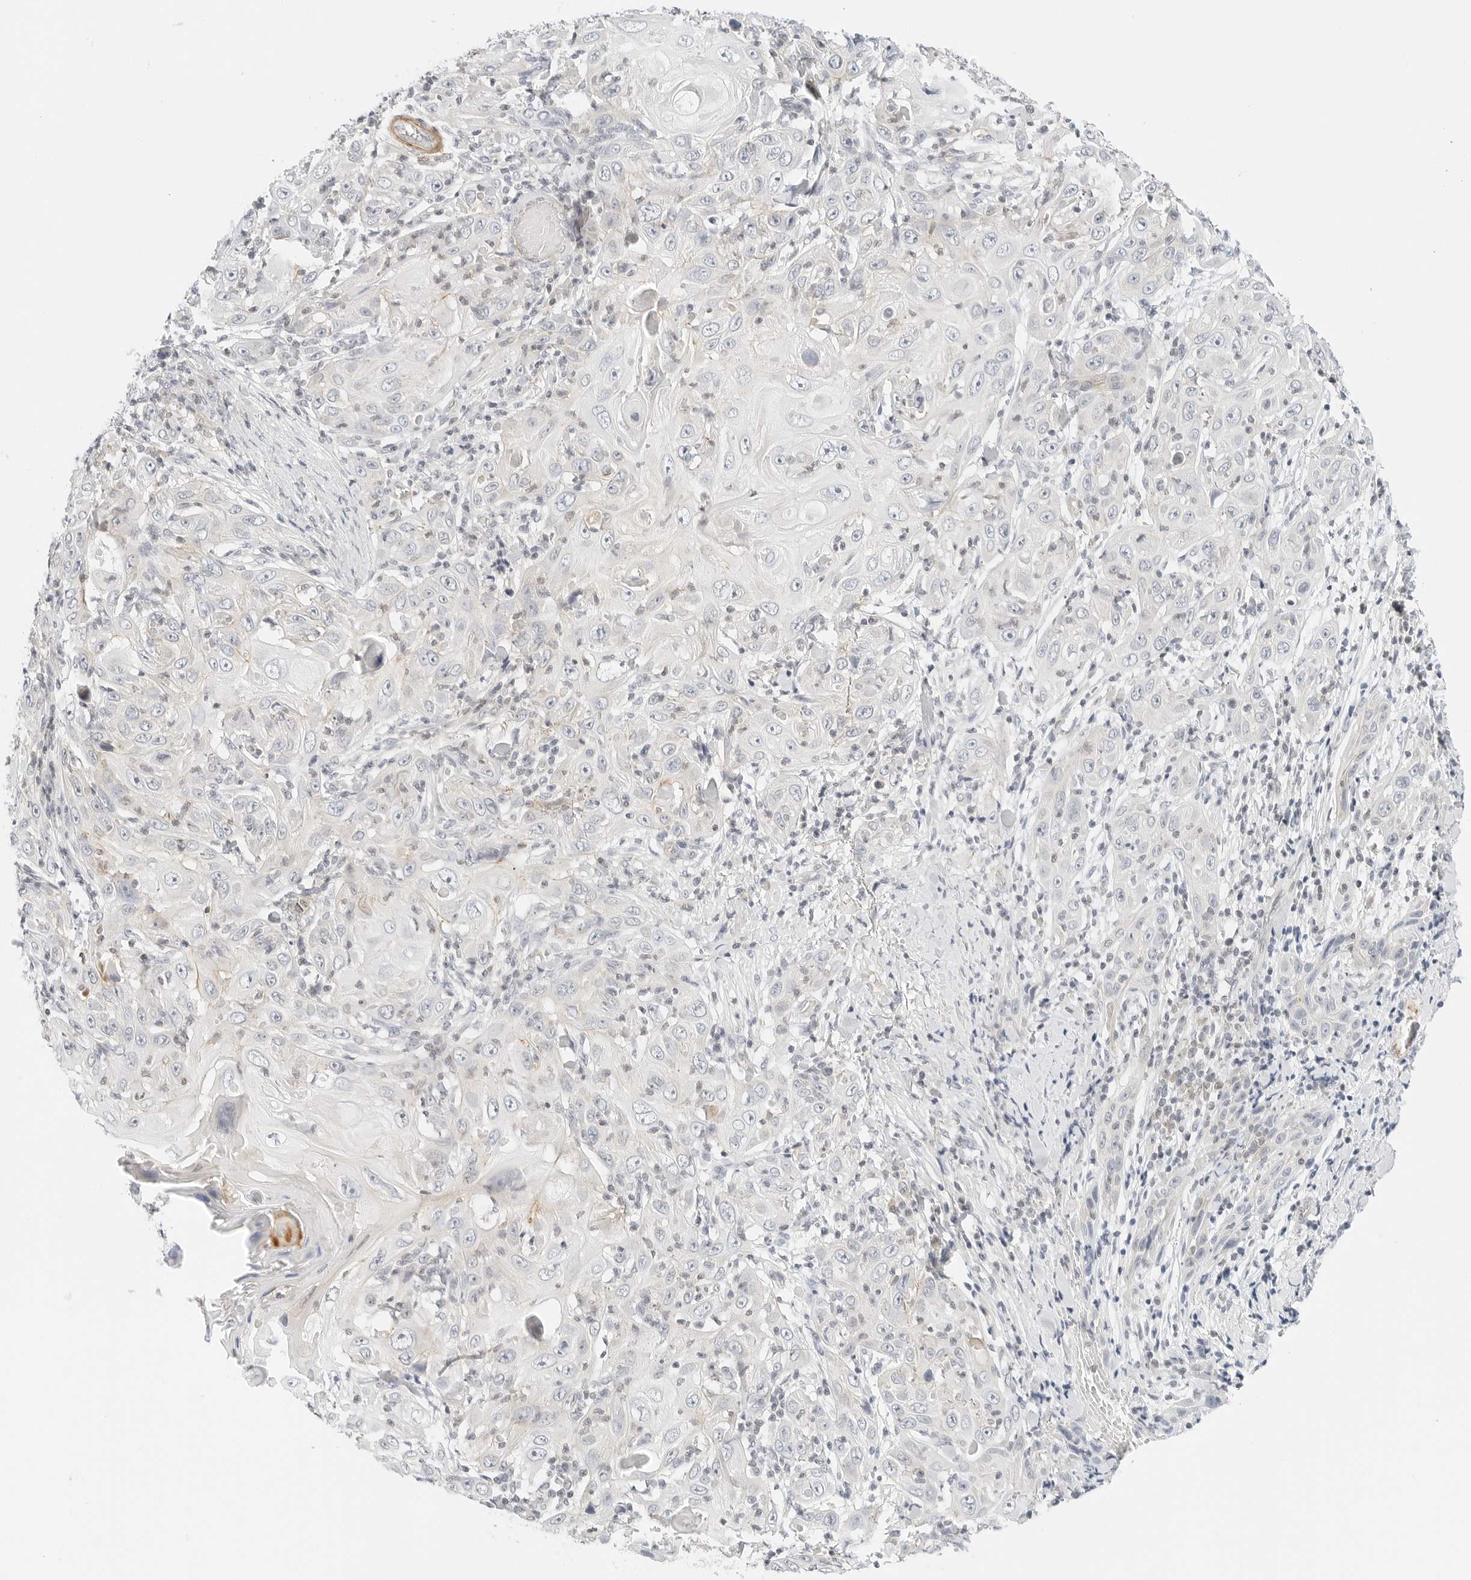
{"staining": {"intensity": "negative", "quantity": "none", "location": "none"}, "tissue": "skin cancer", "cell_type": "Tumor cells", "image_type": "cancer", "snomed": [{"axis": "morphology", "description": "Squamous cell carcinoma, NOS"}, {"axis": "topography", "description": "Skin"}], "caption": "This is an immunohistochemistry micrograph of human skin squamous cell carcinoma. There is no positivity in tumor cells.", "gene": "IQCC", "patient": {"sex": "female", "age": 88}}